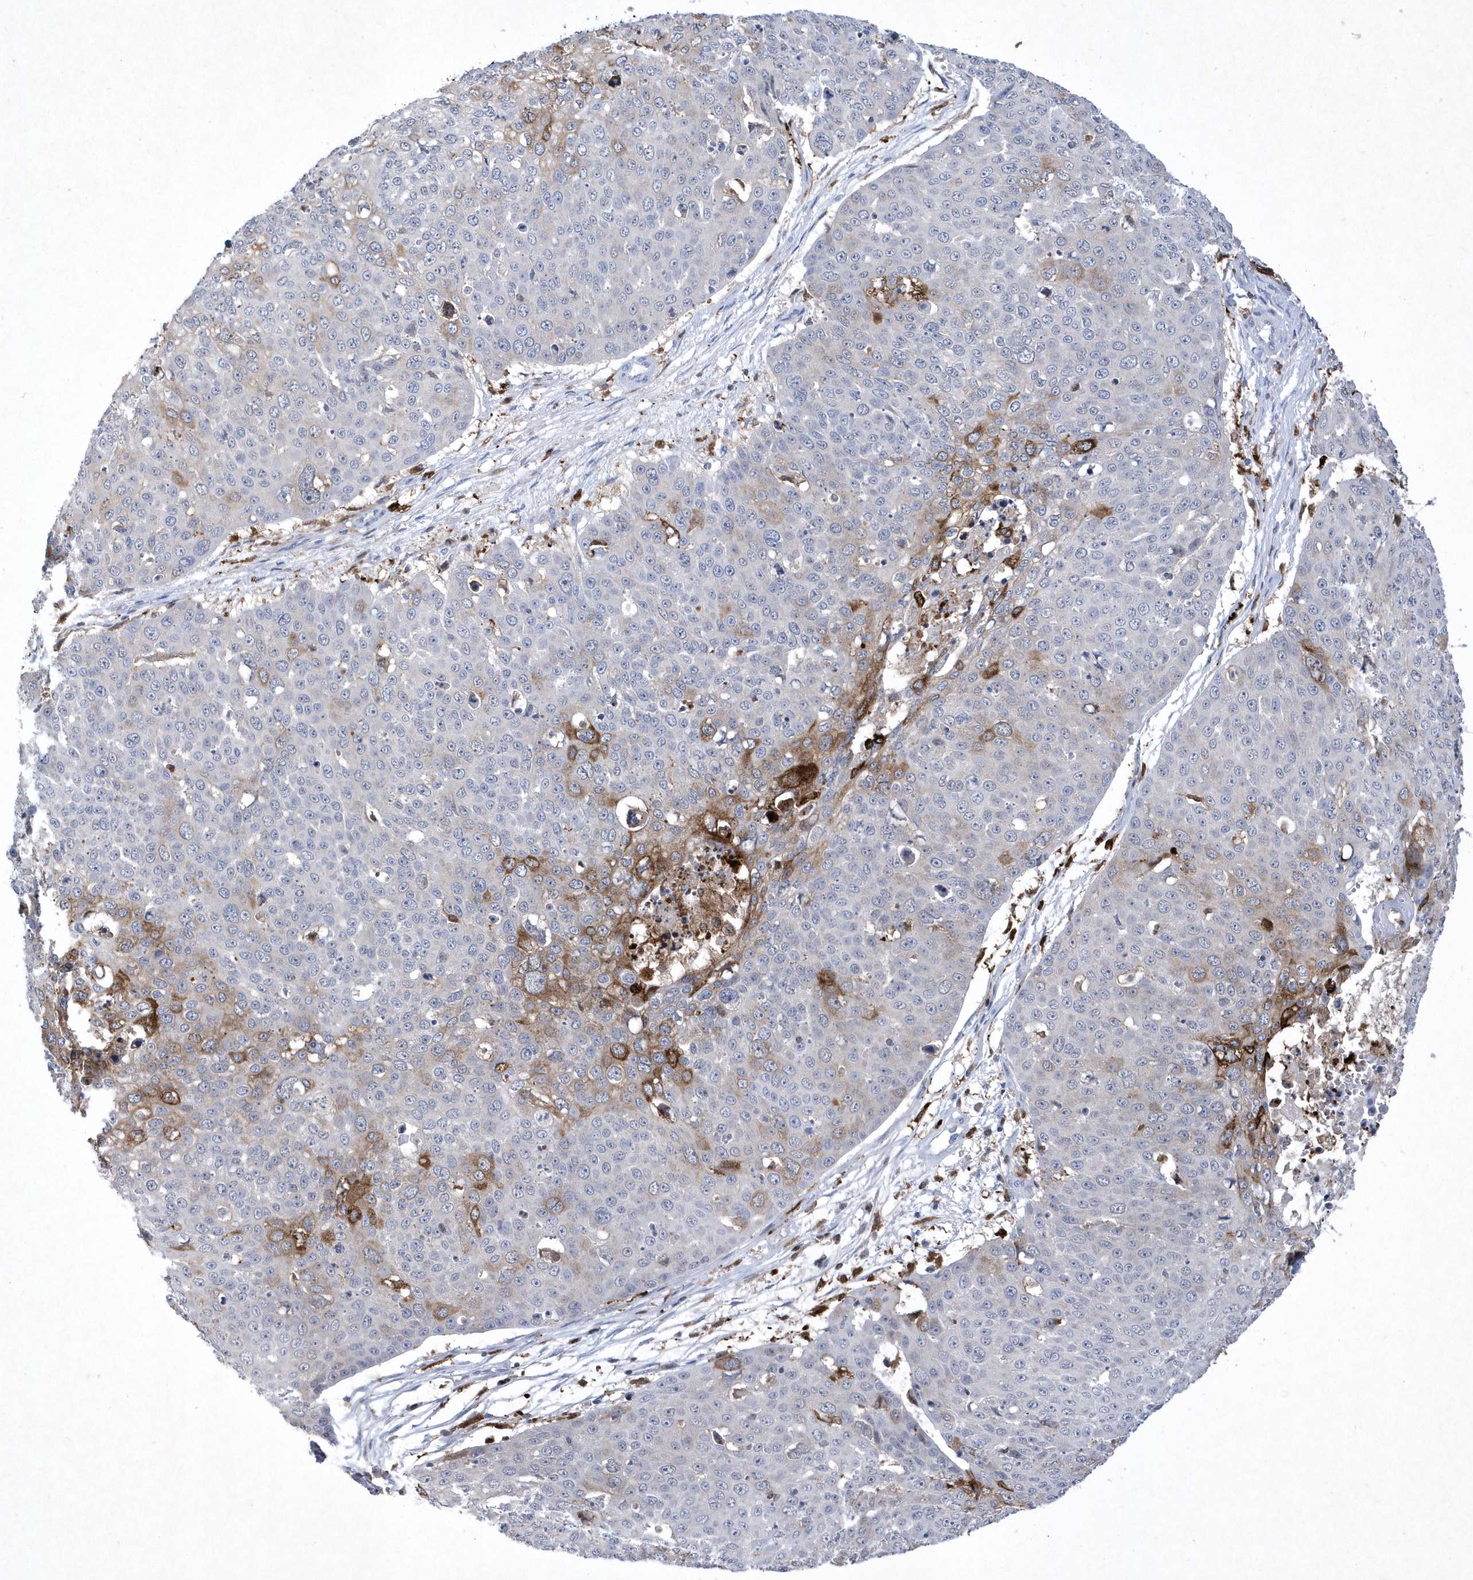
{"staining": {"intensity": "moderate", "quantity": "<25%", "location": "cytoplasmic/membranous"}, "tissue": "skin cancer", "cell_type": "Tumor cells", "image_type": "cancer", "snomed": [{"axis": "morphology", "description": "Squamous cell carcinoma, NOS"}, {"axis": "topography", "description": "Skin"}], "caption": "DAB (3,3'-diaminobenzidine) immunohistochemical staining of skin squamous cell carcinoma shows moderate cytoplasmic/membranous protein positivity in about <25% of tumor cells.", "gene": "BHLHA15", "patient": {"sex": "male", "age": 71}}